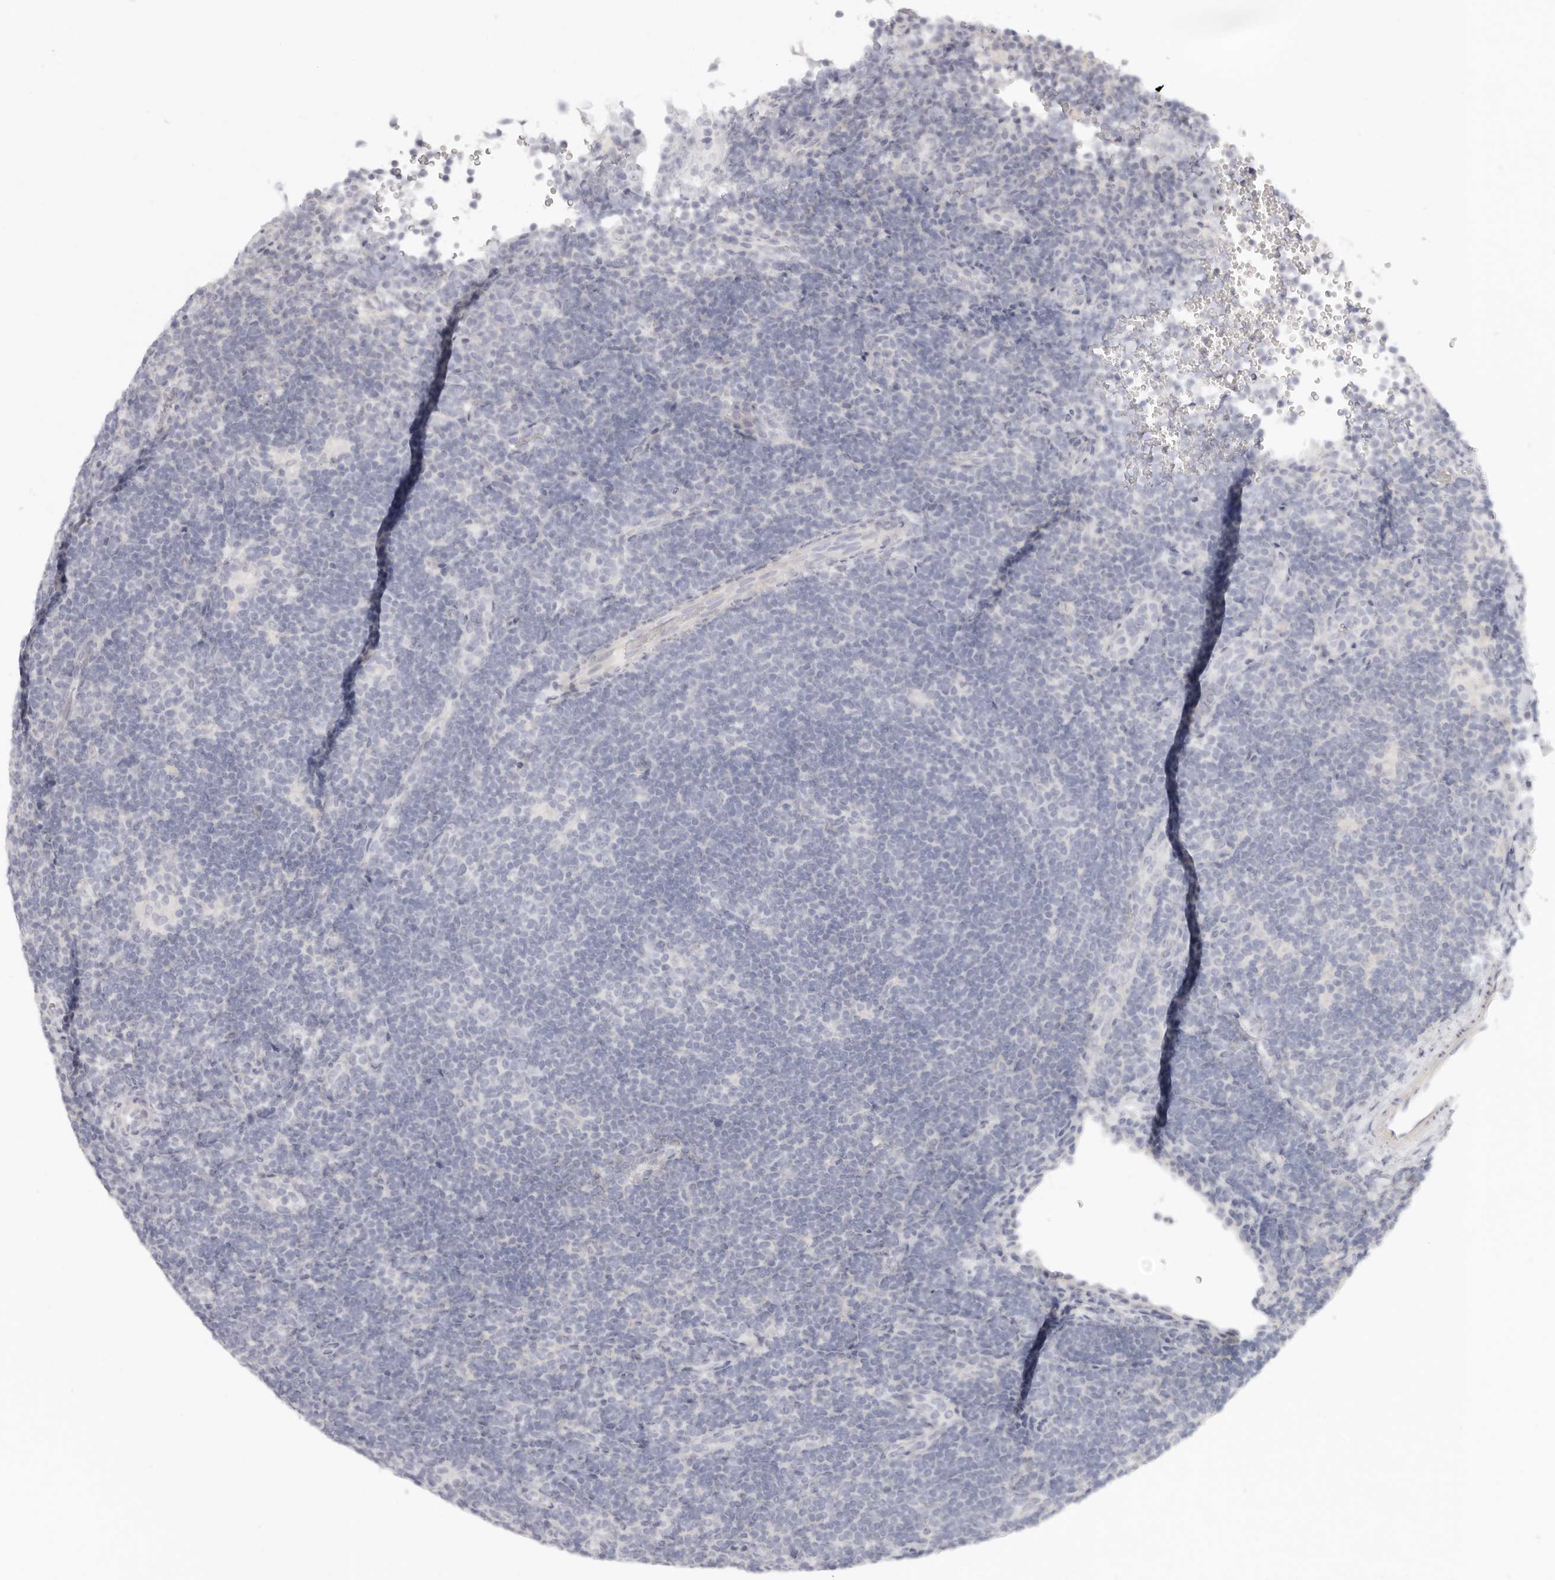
{"staining": {"intensity": "negative", "quantity": "none", "location": "none"}, "tissue": "lymphoma", "cell_type": "Tumor cells", "image_type": "cancer", "snomed": [{"axis": "morphology", "description": "Hodgkin's disease, NOS"}, {"axis": "topography", "description": "Lymph node"}], "caption": "The image demonstrates no significant expression in tumor cells of Hodgkin's disease.", "gene": "RXFP1", "patient": {"sex": "female", "age": 57}}